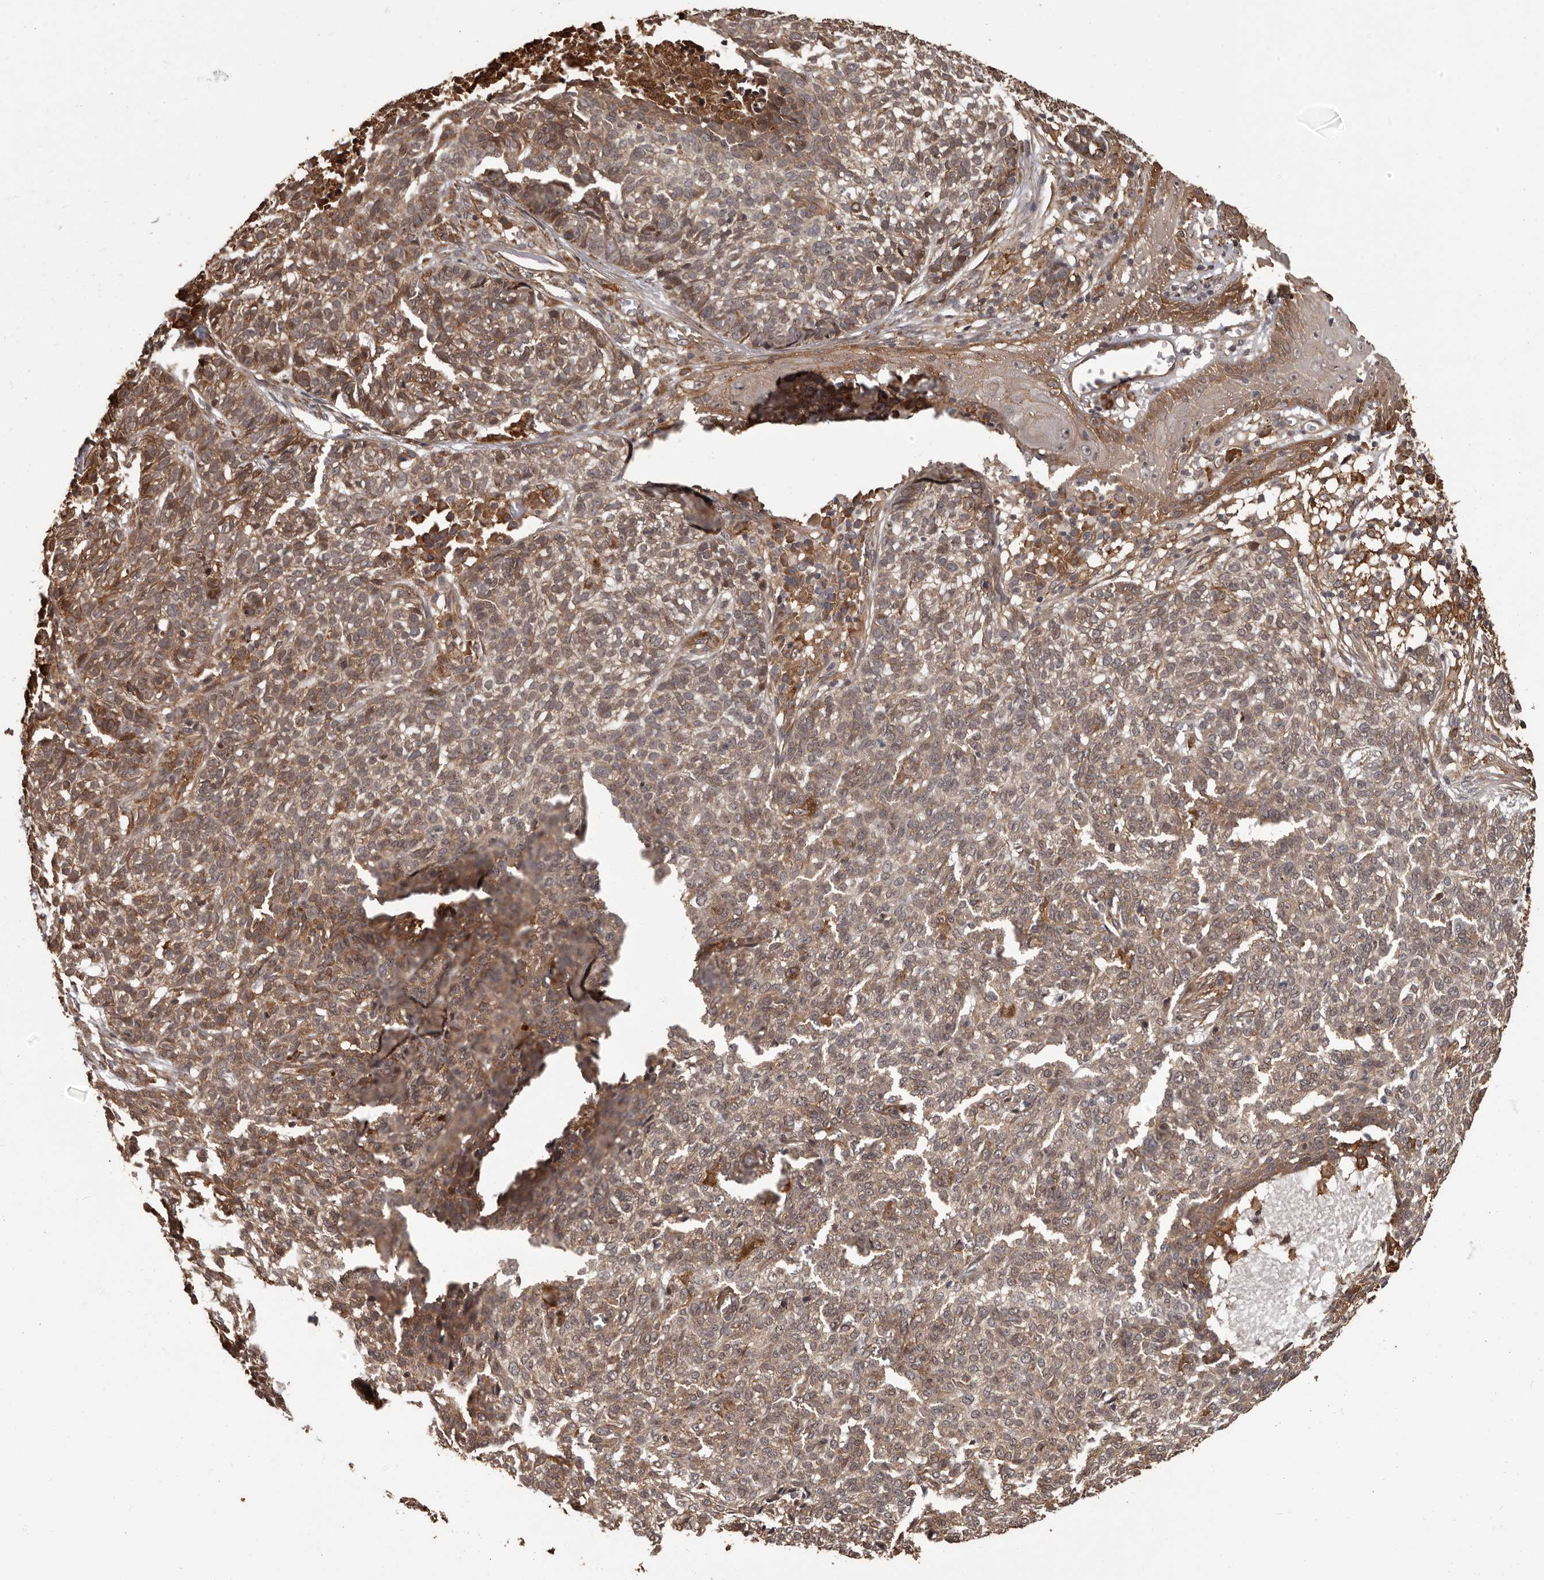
{"staining": {"intensity": "weak", "quantity": ">75%", "location": "cytoplasmic/membranous"}, "tissue": "skin cancer", "cell_type": "Tumor cells", "image_type": "cancer", "snomed": [{"axis": "morphology", "description": "Basal cell carcinoma"}, {"axis": "topography", "description": "Skin"}], "caption": "Human skin basal cell carcinoma stained for a protein (brown) exhibits weak cytoplasmic/membranous positive staining in about >75% of tumor cells.", "gene": "SLITRK6", "patient": {"sex": "male", "age": 85}}